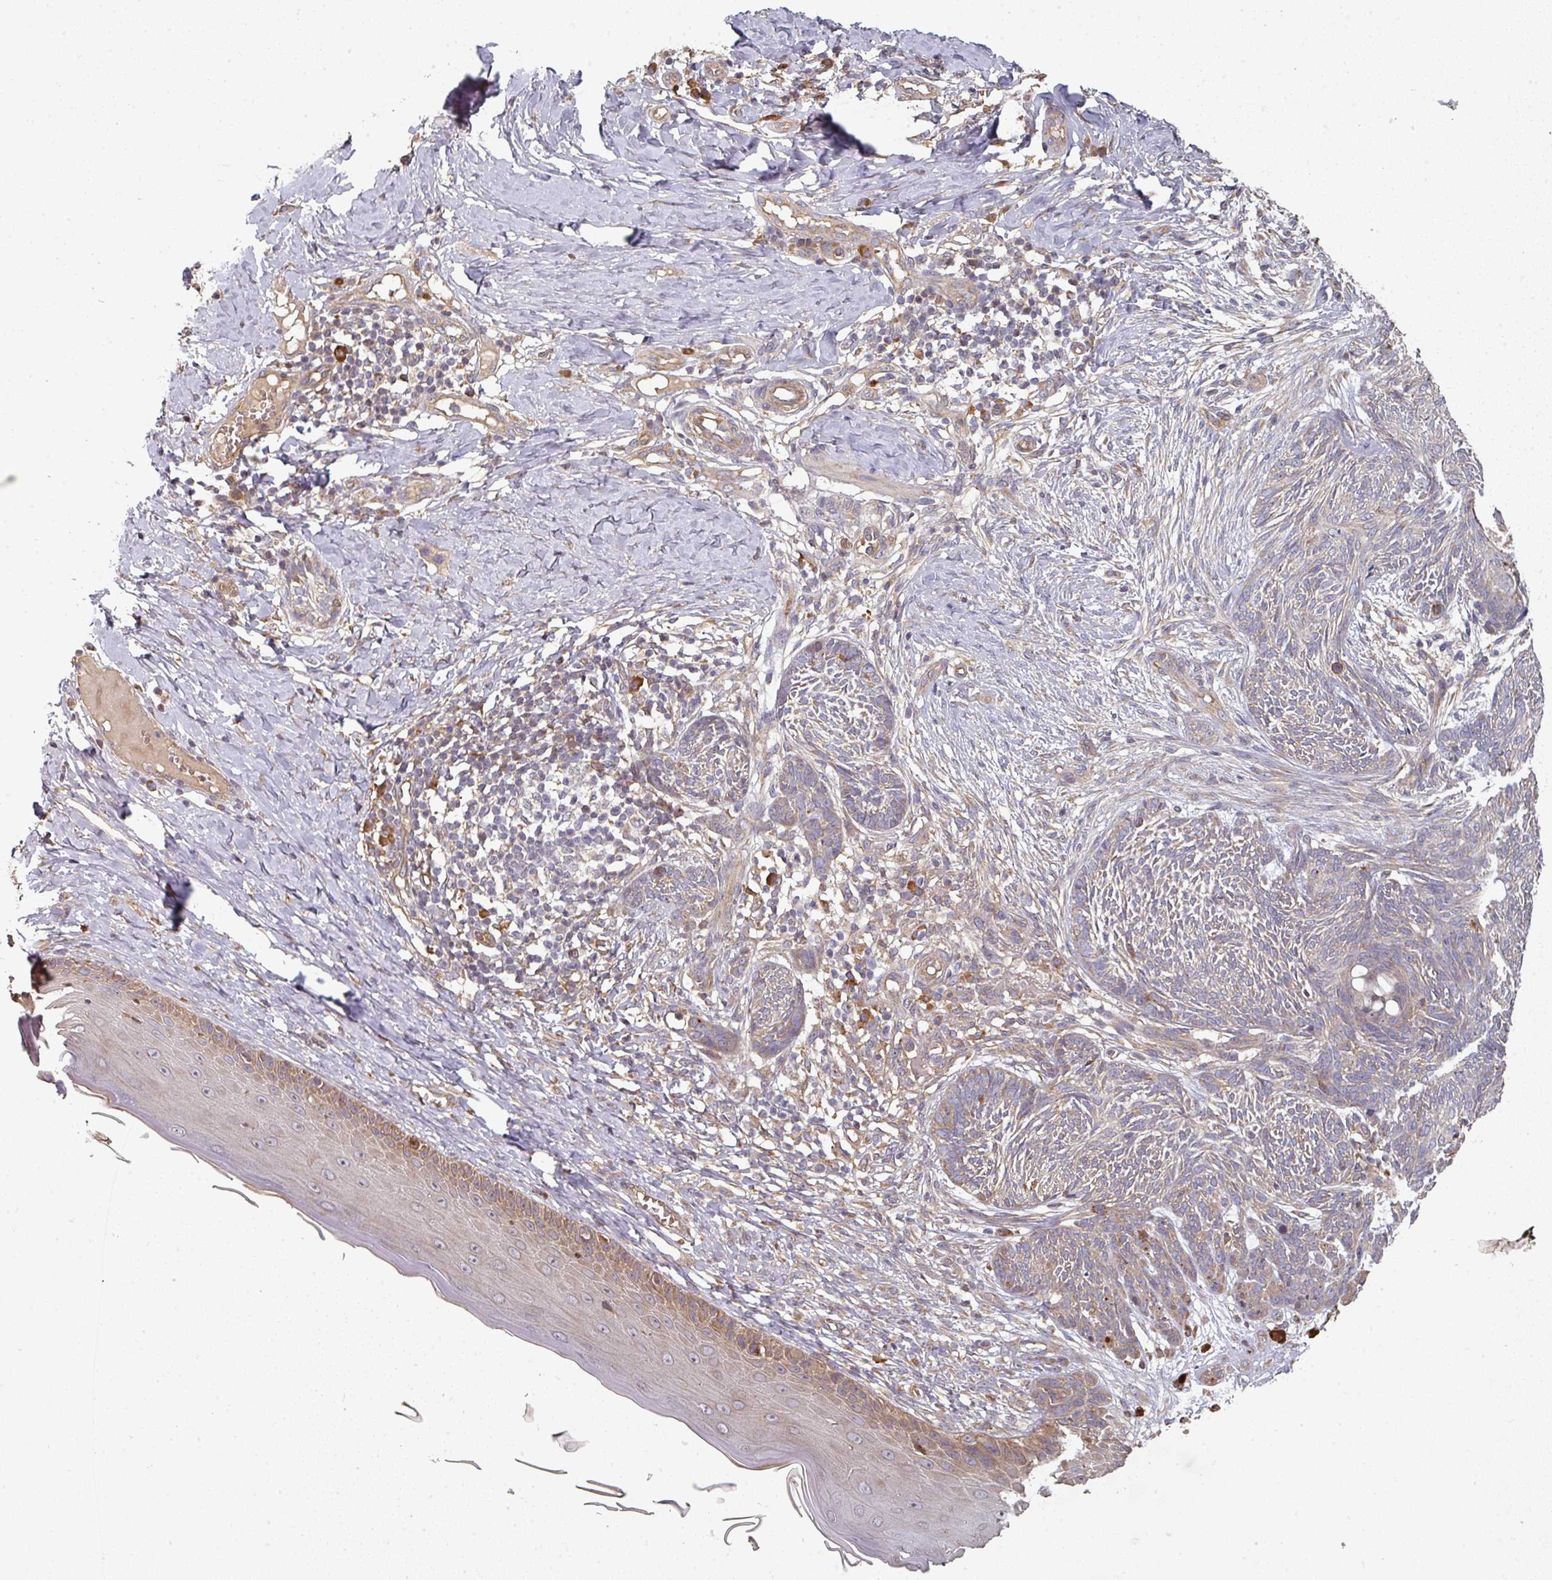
{"staining": {"intensity": "weak", "quantity": "<25%", "location": "cytoplasmic/membranous"}, "tissue": "skin cancer", "cell_type": "Tumor cells", "image_type": "cancer", "snomed": [{"axis": "morphology", "description": "Basal cell carcinoma"}, {"axis": "topography", "description": "Skin"}], "caption": "Tumor cells show no significant staining in skin cancer. The staining was performed using DAB to visualize the protein expression in brown, while the nuclei were stained in blue with hematoxylin (Magnification: 20x).", "gene": "EDEM2", "patient": {"sex": "male", "age": 73}}